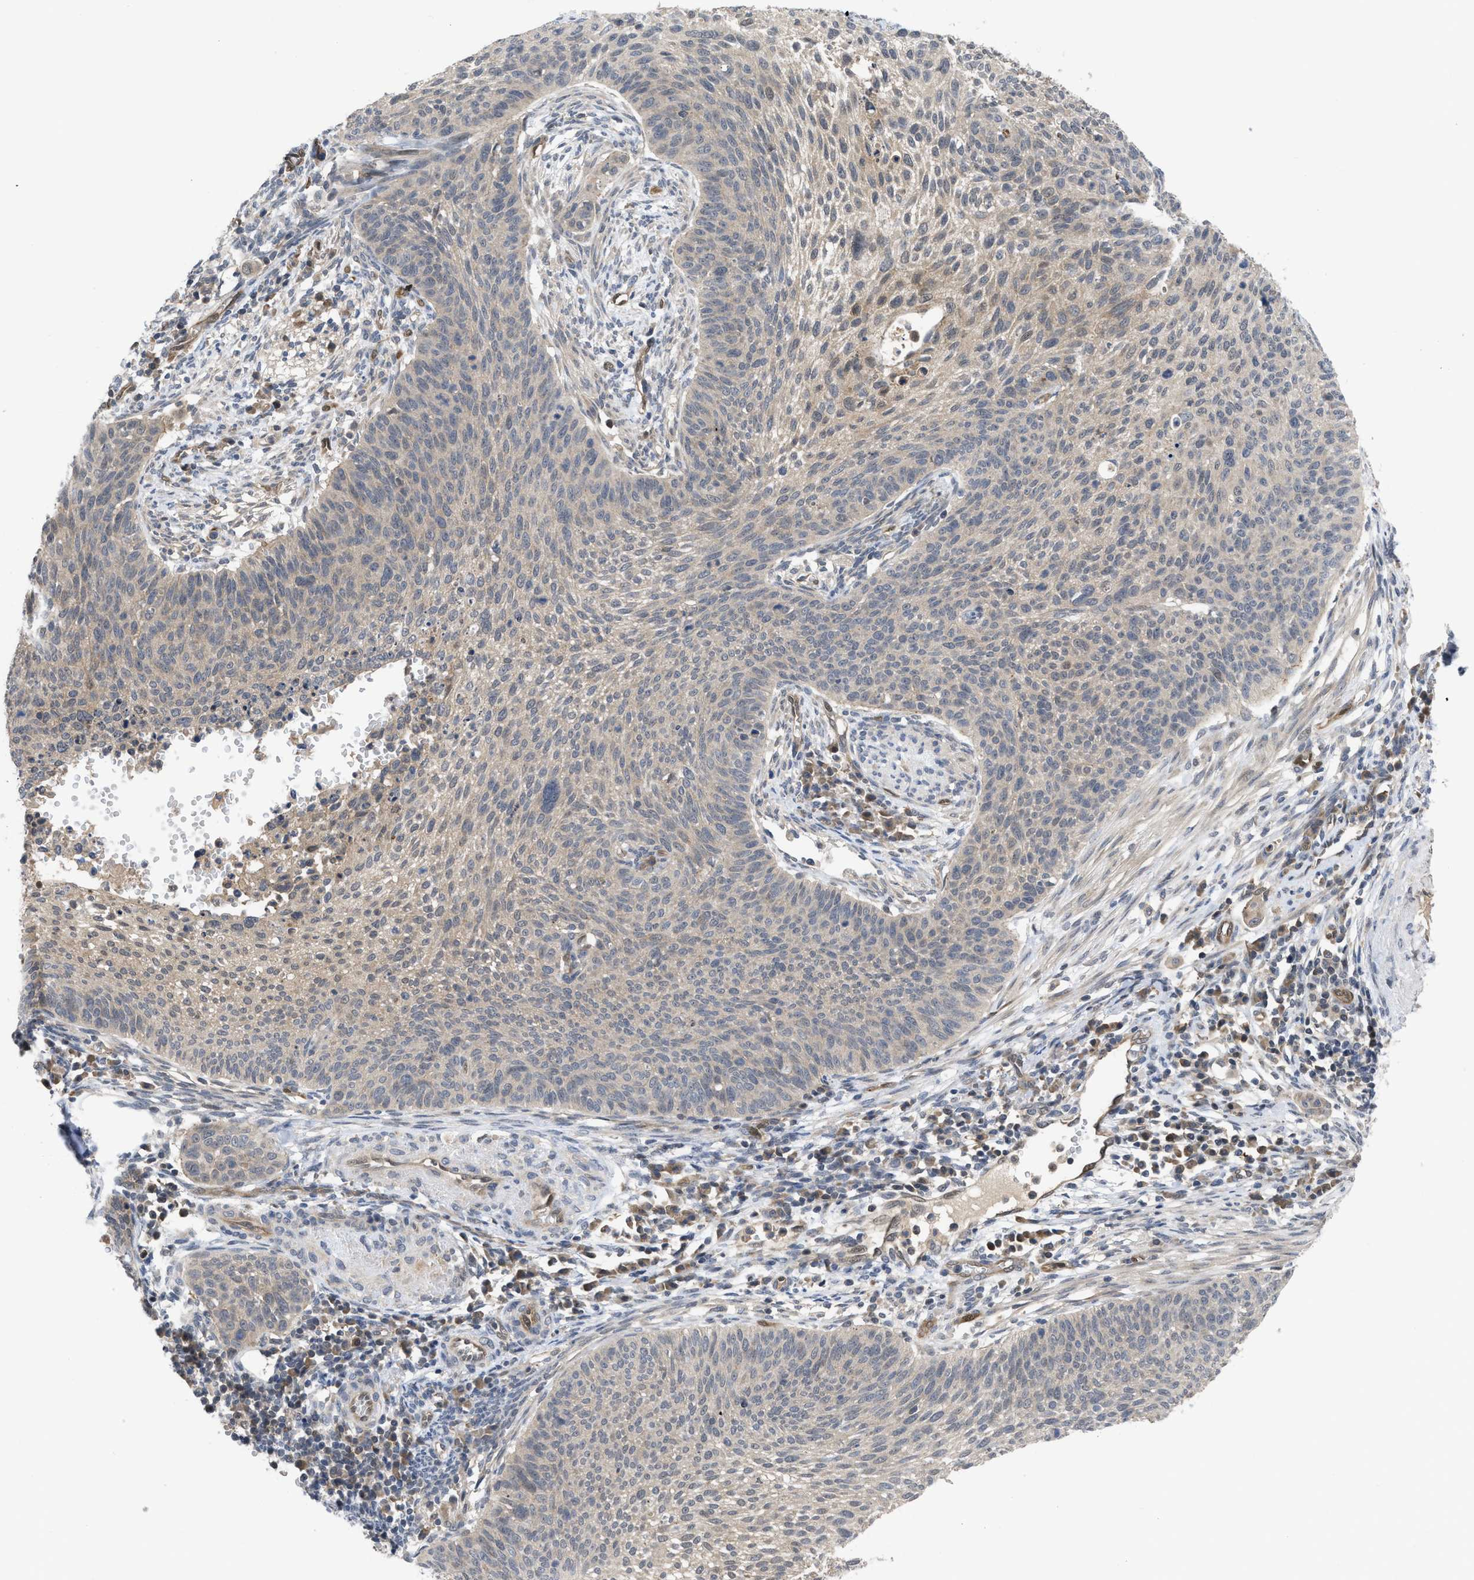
{"staining": {"intensity": "negative", "quantity": "none", "location": "none"}, "tissue": "cervical cancer", "cell_type": "Tumor cells", "image_type": "cancer", "snomed": [{"axis": "morphology", "description": "Squamous cell carcinoma, NOS"}, {"axis": "topography", "description": "Cervix"}], "caption": "Immunohistochemistry of human squamous cell carcinoma (cervical) demonstrates no expression in tumor cells.", "gene": "LDAF1", "patient": {"sex": "female", "age": 70}}